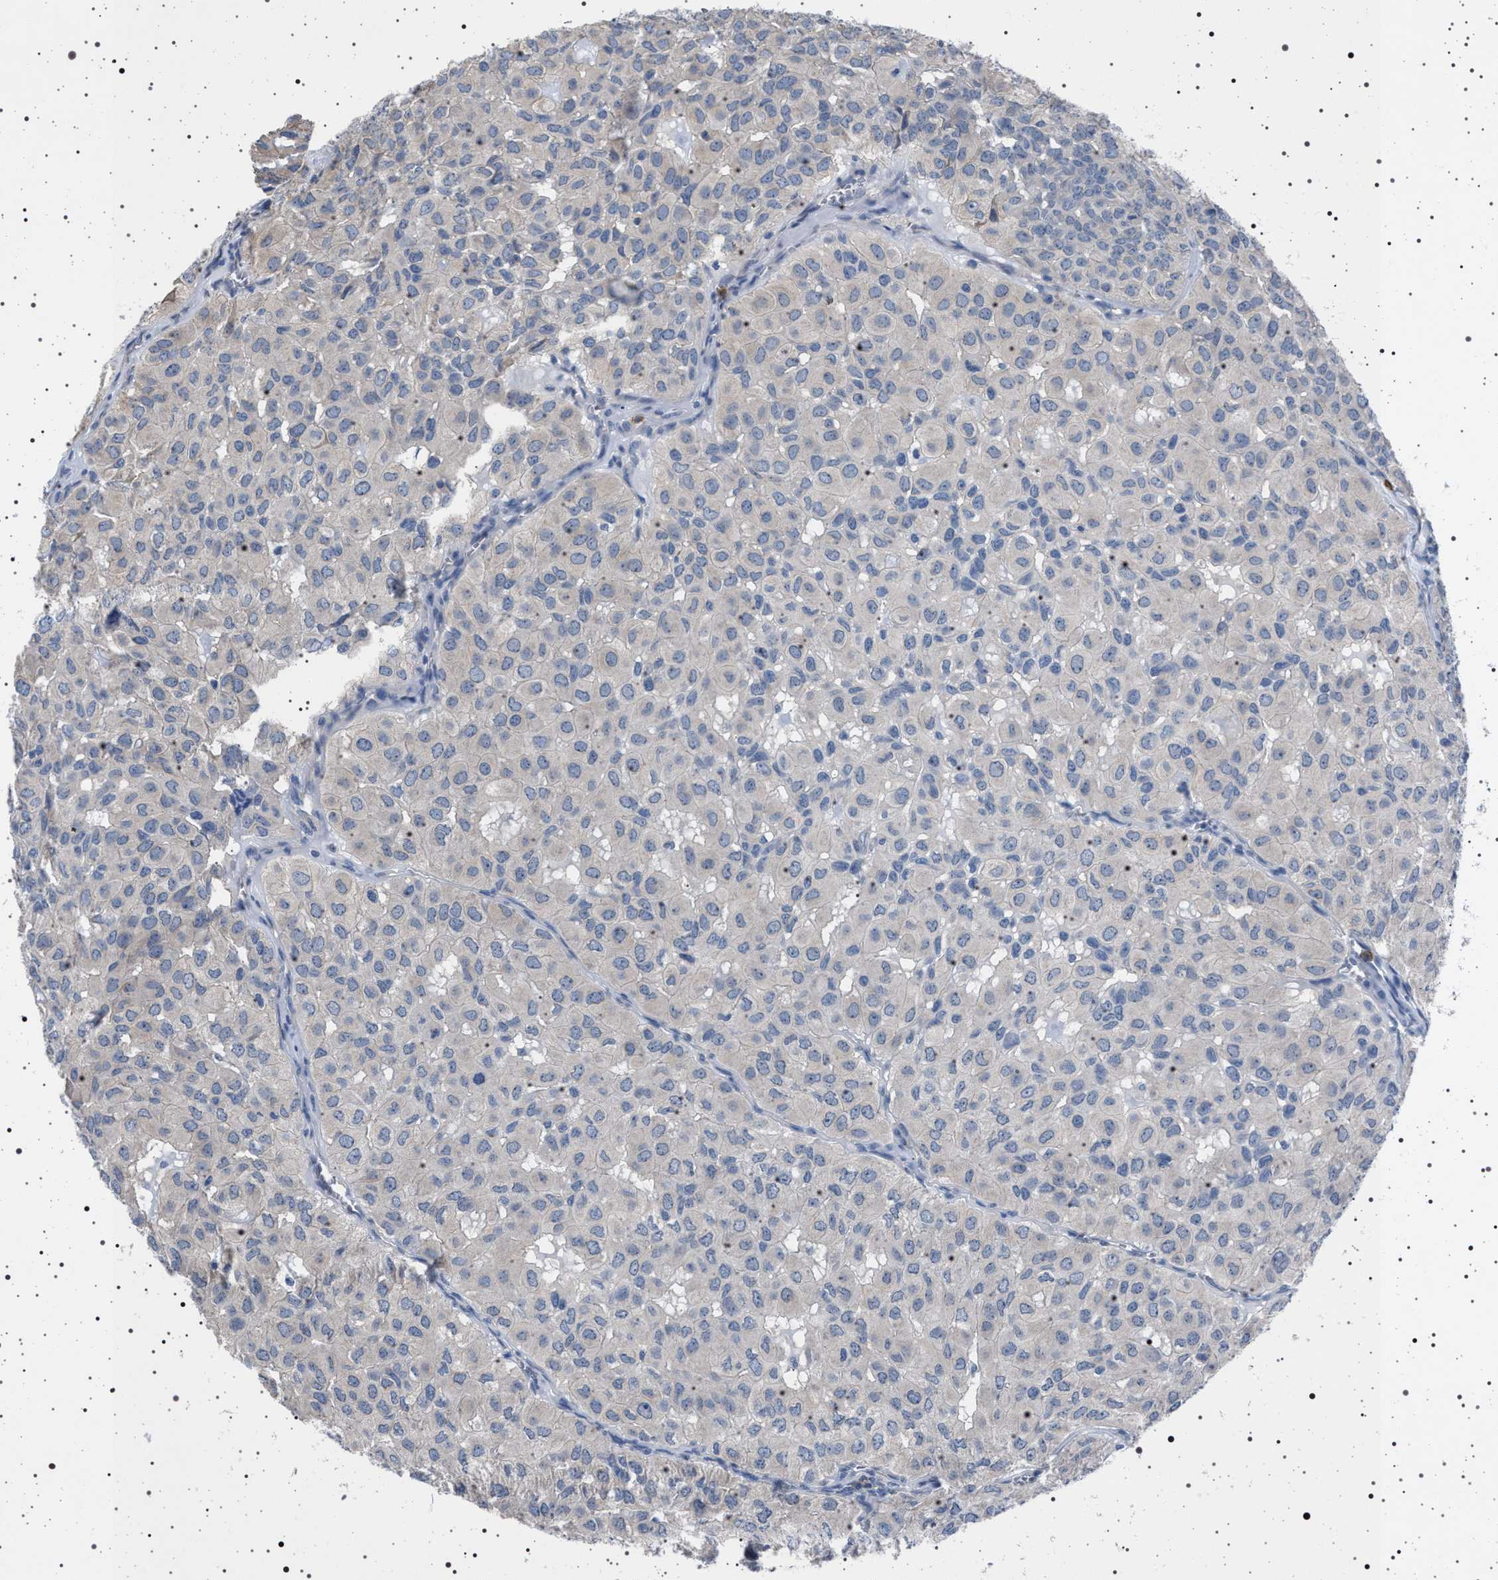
{"staining": {"intensity": "negative", "quantity": "none", "location": "none"}, "tissue": "head and neck cancer", "cell_type": "Tumor cells", "image_type": "cancer", "snomed": [{"axis": "morphology", "description": "Adenocarcinoma, NOS"}, {"axis": "topography", "description": "Salivary gland, NOS"}, {"axis": "topography", "description": "Head-Neck"}], "caption": "Tumor cells are negative for protein expression in human head and neck cancer (adenocarcinoma).", "gene": "NAT9", "patient": {"sex": "female", "age": 76}}